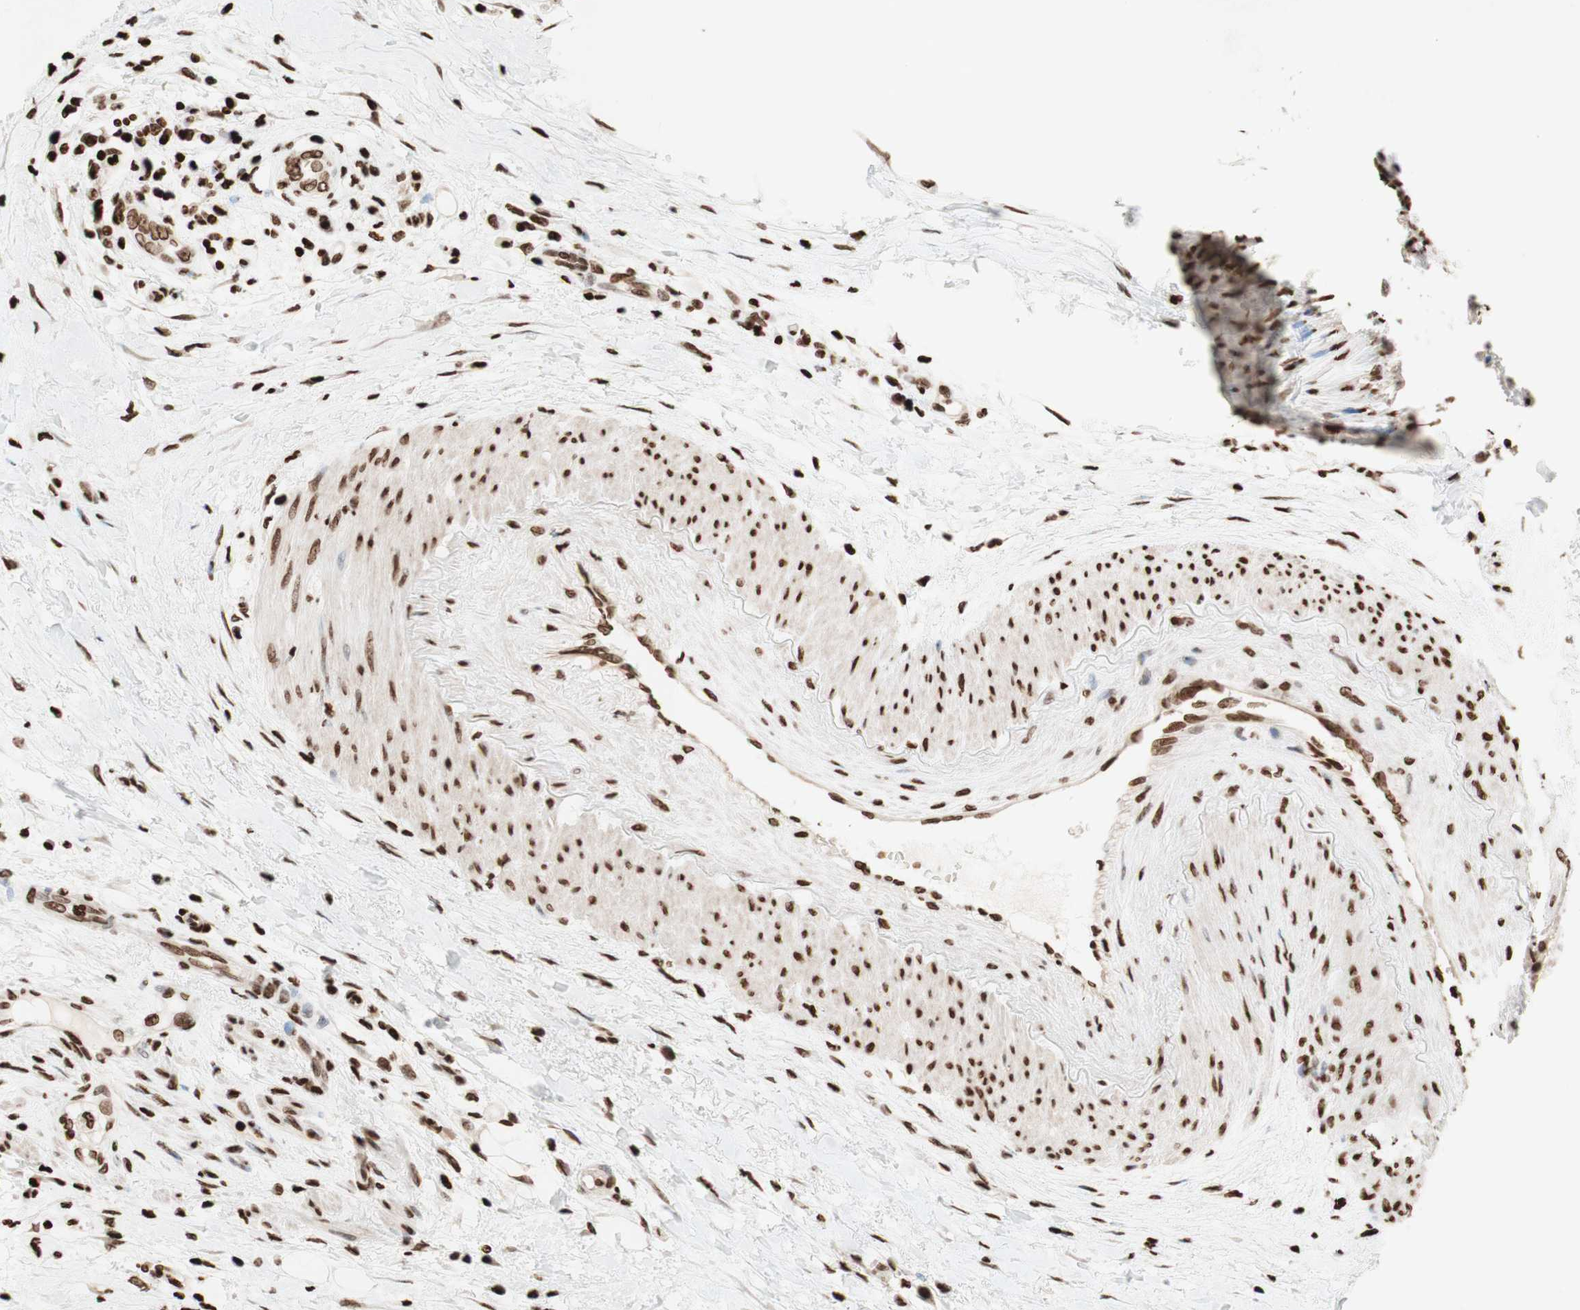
{"staining": {"intensity": "strong", "quantity": ">75%", "location": "nuclear"}, "tissue": "urothelial cancer", "cell_type": "Tumor cells", "image_type": "cancer", "snomed": [{"axis": "morphology", "description": "Urothelial carcinoma, High grade"}, {"axis": "topography", "description": "Urinary bladder"}], "caption": "High-power microscopy captured an immunohistochemistry micrograph of urothelial cancer, revealing strong nuclear expression in approximately >75% of tumor cells. (DAB (3,3'-diaminobenzidine) = brown stain, brightfield microscopy at high magnification).", "gene": "NCOA3", "patient": {"sex": "female", "age": 56}}